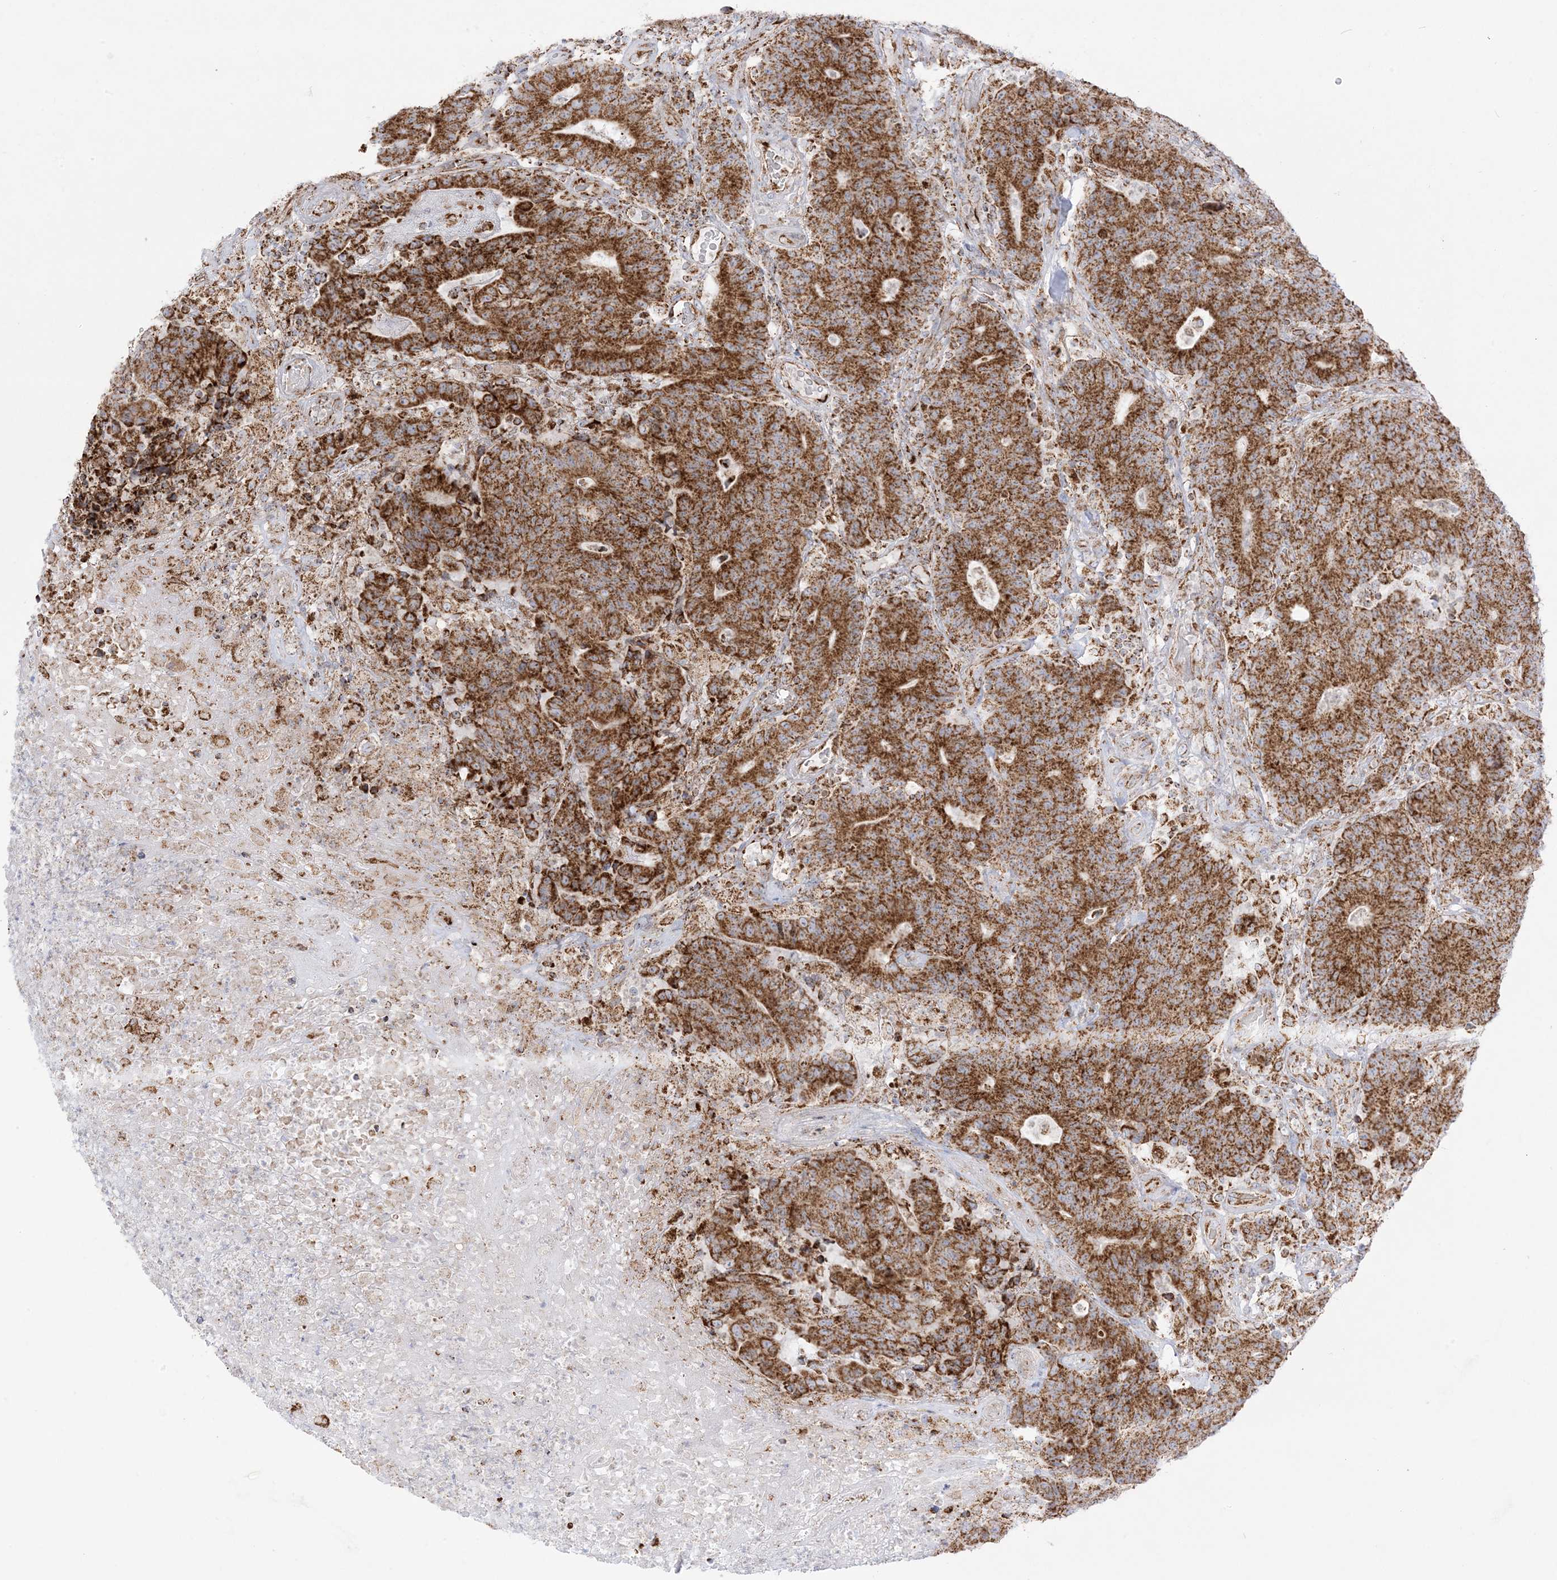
{"staining": {"intensity": "strong", "quantity": ">75%", "location": "cytoplasmic/membranous"}, "tissue": "colorectal cancer", "cell_type": "Tumor cells", "image_type": "cancer", "snomed": [{"axis": "morphology", "description": "Normal tissue, NOS"}, {"axis": "morphology", "description": "Adenocarcinoma, NOS"}, {"axis": "topography", "description": "Colon"}], "caption": "Immunohistochemistry (DAB) staining of adenocarcinoma (colorectal) exhibits strong cytoplasmic/membranous protein positivity in approximately >75% of tumor cells.", "gene": "MRPS36", "patient": {"sex": "female", "age": 75}}